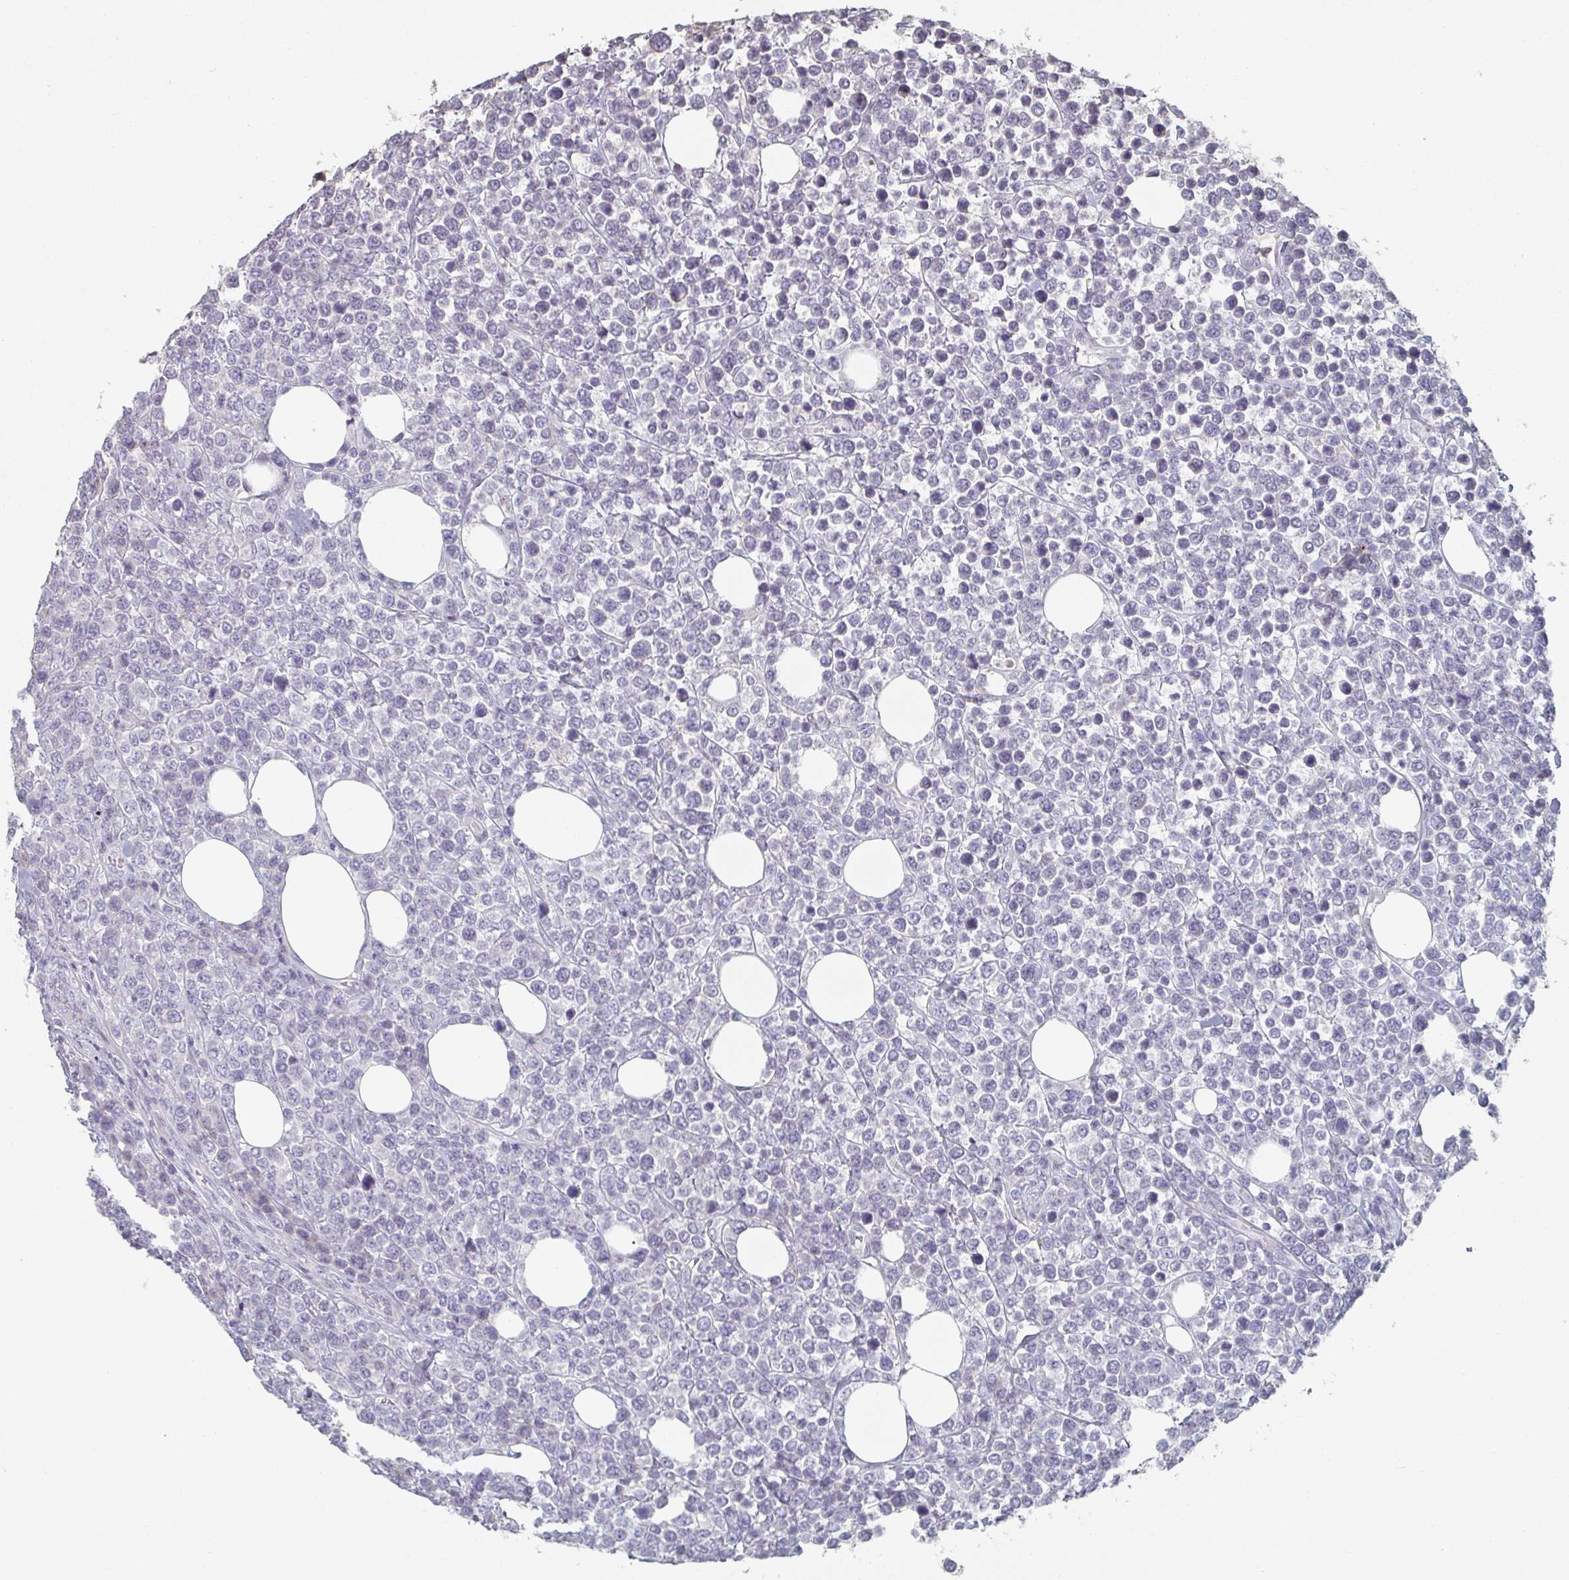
{"staining": {"intensity": "negative", "quantity": "none", "location": "none"}, "tissue": "lymphoma", "cell_type": "Tumor cells", "image_type": "cancer", "snomed": [{"axis": "morphology", "description": "Malignant lymphoma, non-Hodgkin's type, High grade"}, {"axis": "topography", "description": "Soft tissue"}], "caption": "This is an immunohistochemistry image of human high-grade malignant lymphoma, non-Hodgkin's type. There is no expression in tumor cells.", "gene": "A1CF", "patient": {"sex": "female", "age": 56}}